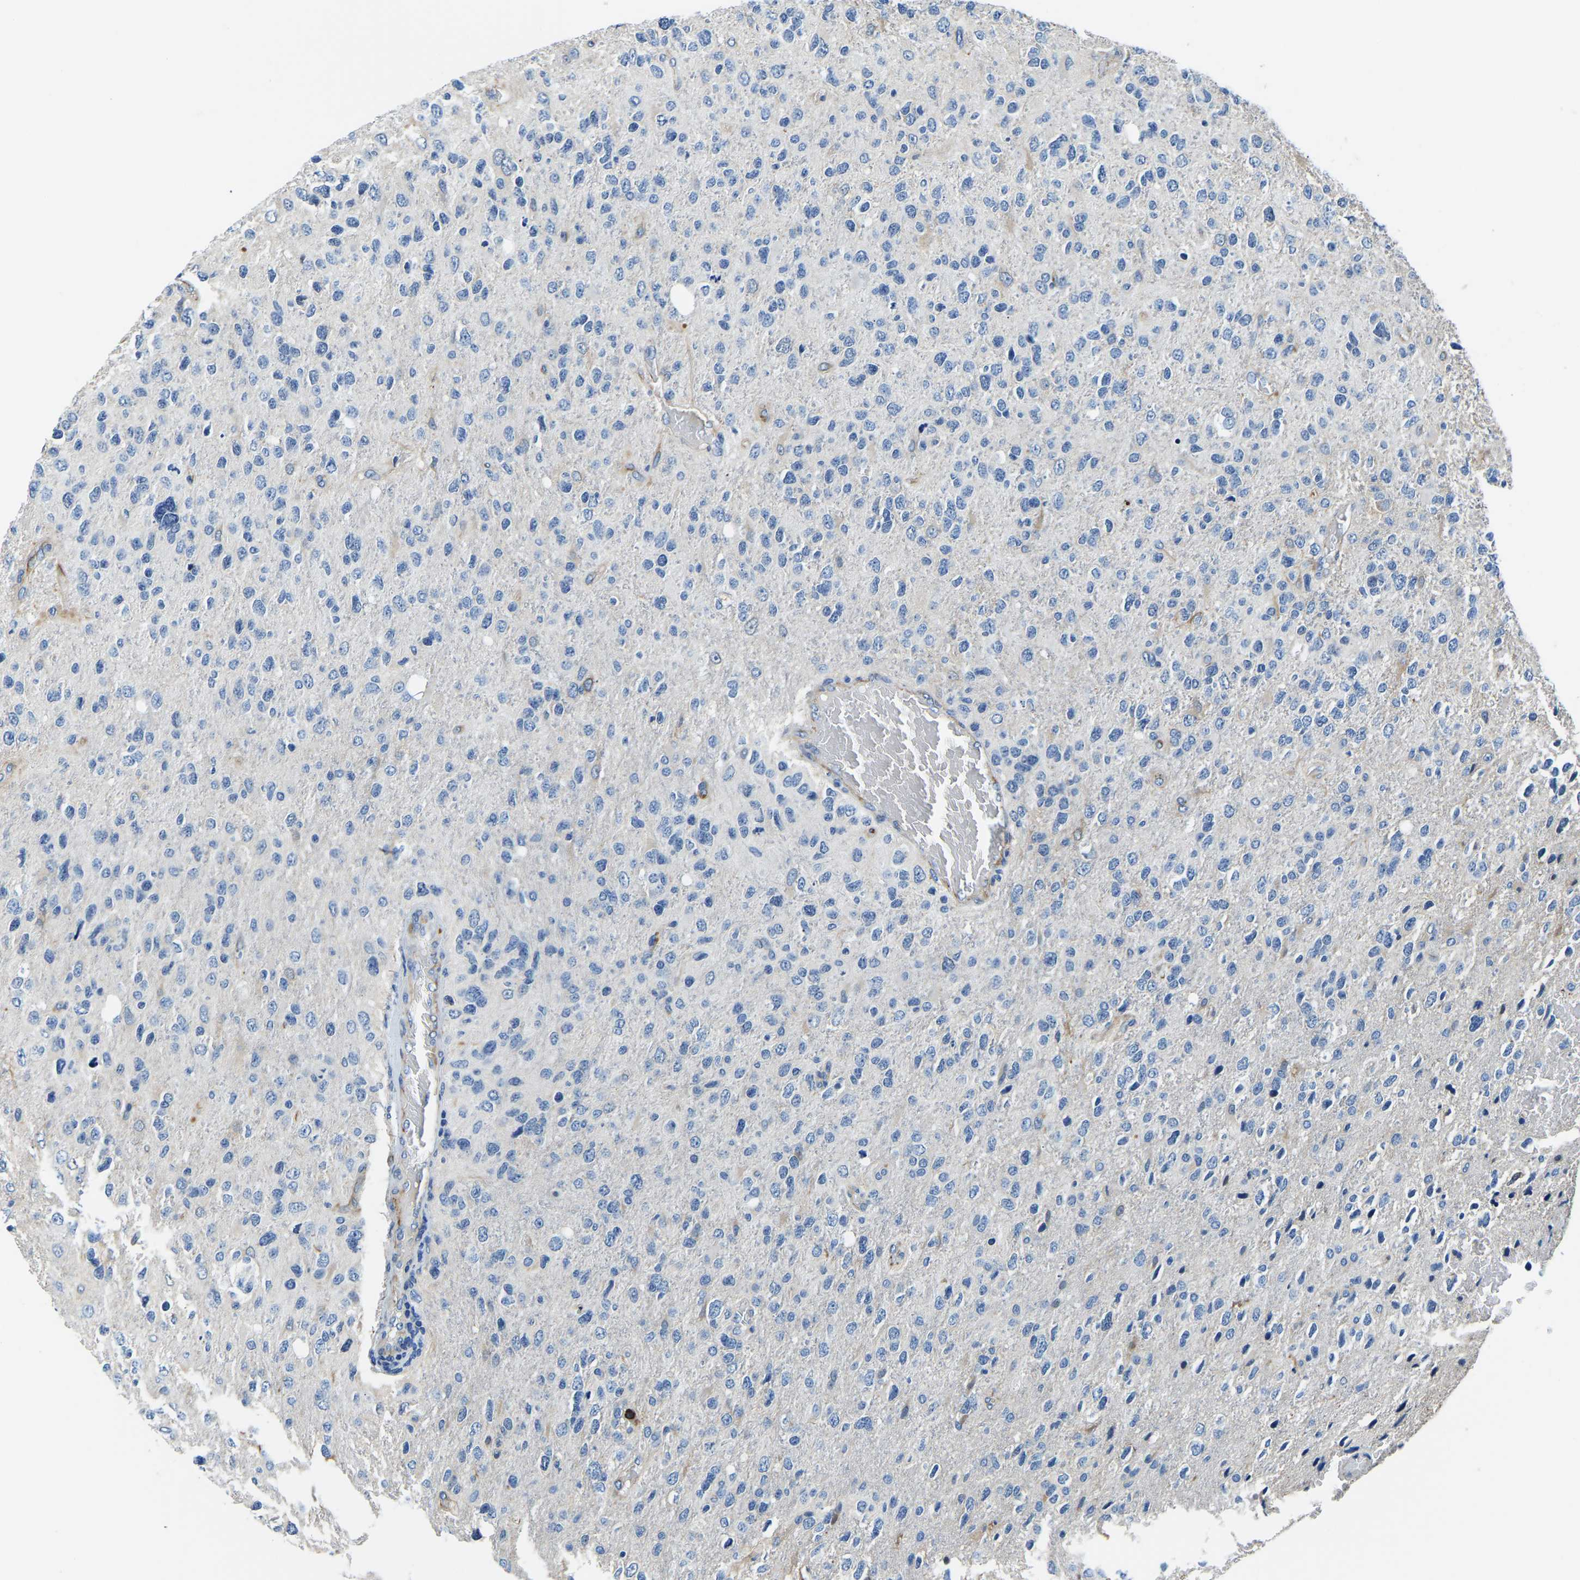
{"staining": {"intensity": "negative", "quantity": "none", "location": "none"}, "tissue": "glioma", "cell_type": "Tumor cells", "image_type": "cancer", "snomed": [{"axis": "morphology", "description": "Glioma, malignant, High grade"}, {"axis": "topography", "description": "Brain"}], "caption": "High magnification brightfield microscopy of glioma stained with DAB (brown) and counterstained with hematoxylin (blue): tumor cells show no significant staining.", "gene": "MS4A3", "patient": {"sex": "female", "age": 58}}